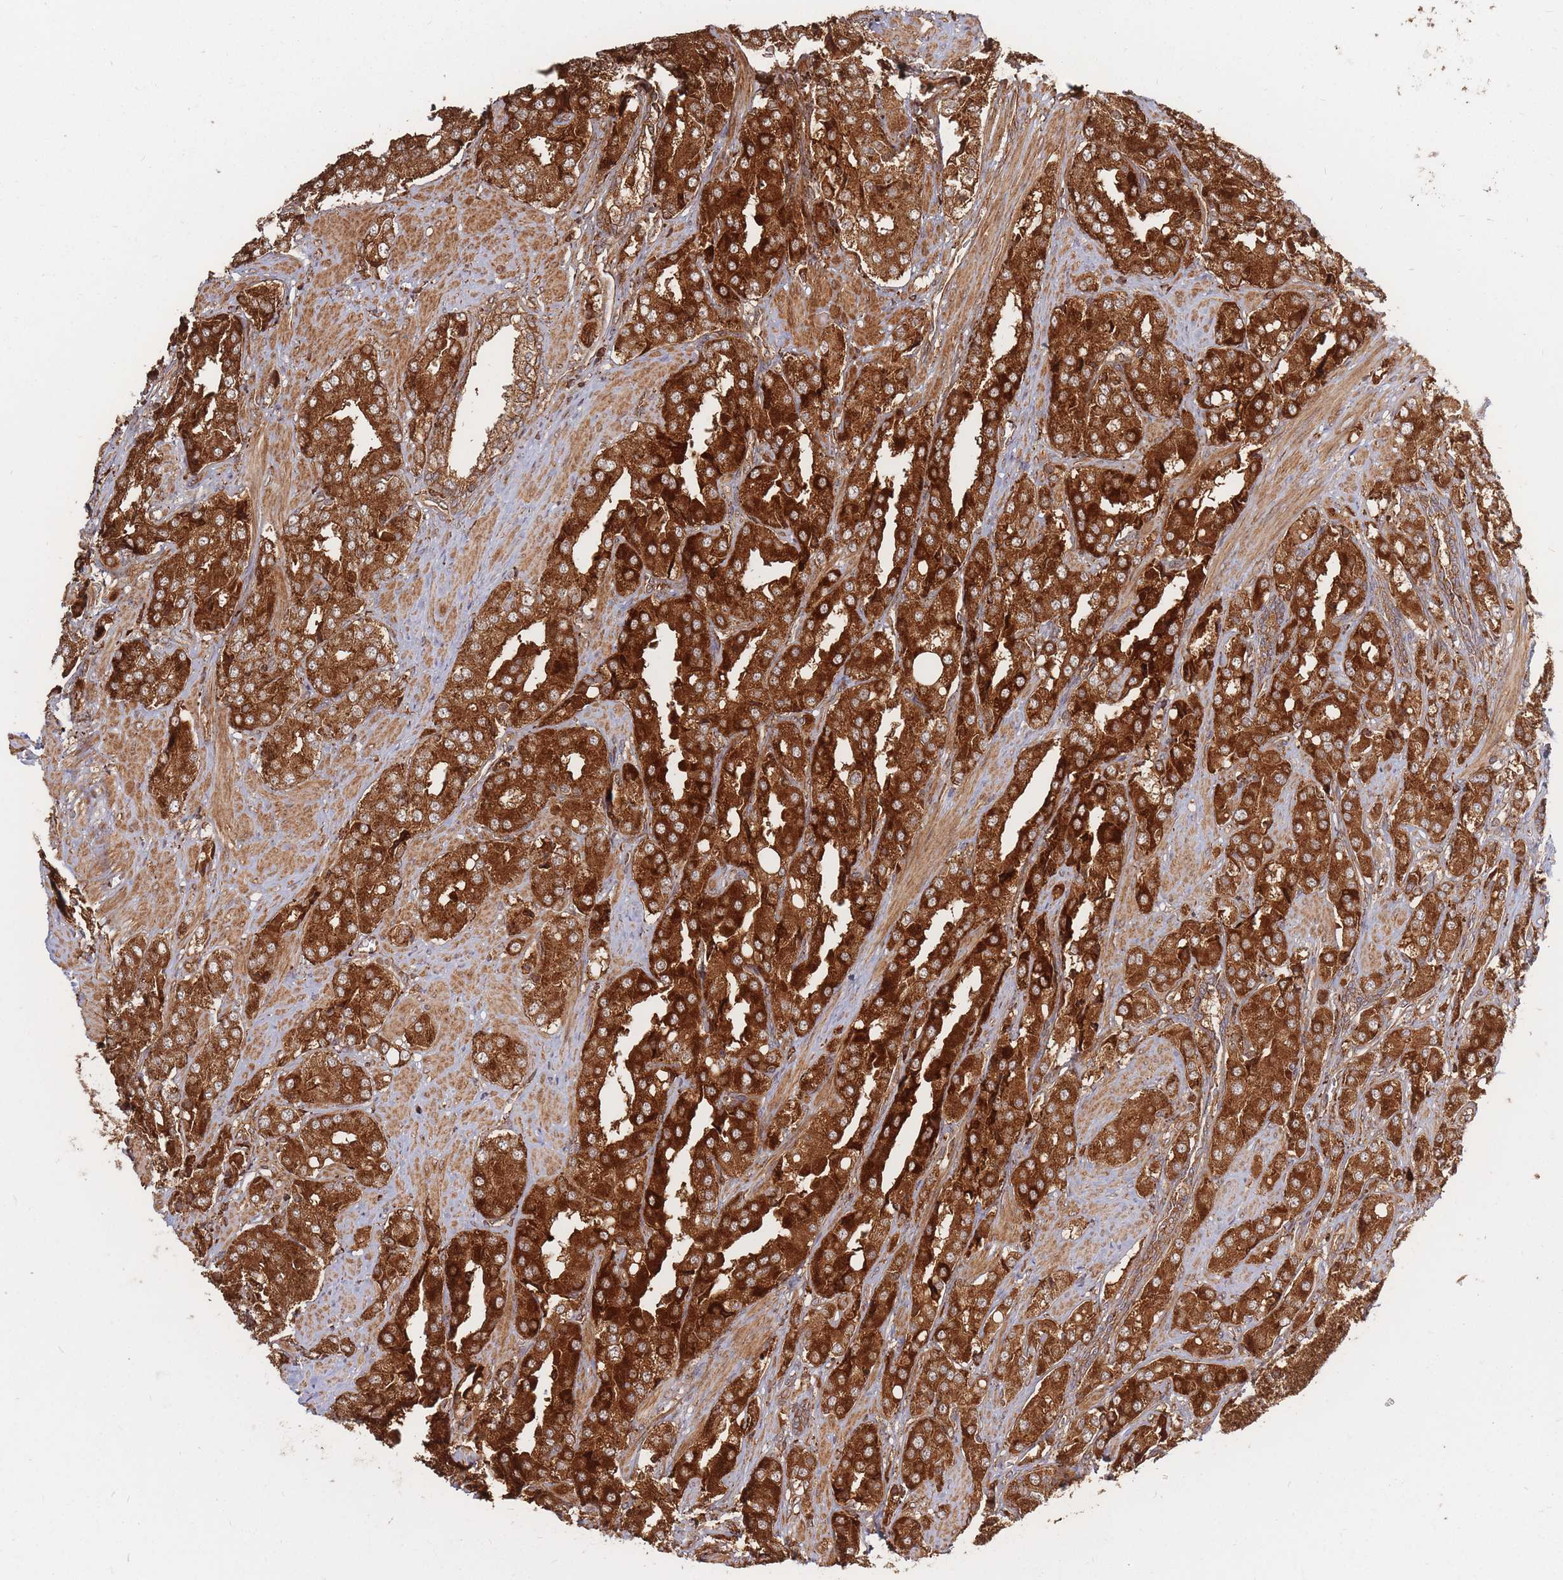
{"staining": {"intensity": "strong", "quantity": ">75%", "location": "cytoplasmic/membranous"}, "tissue": "prostate cancer", "cell_type": "Tumor cells", "image_type": "cancer", "snomed": [{"axis": "morphology", "description": "Adenocarcinoma, High grade"}, {"axis": "topography", "description": "Prostate"}], "caption": "Immunohistochemistry (IHC) (DAB (3,3'-diaminobenzidine)) staining of adenocarcinoma (high-grade) (prostate) reveals strong cytoplasmic/membranous protein staining in about >75% of tumor cells. The staining is performed using DAB (3,3'-diaminobenzidine) brown chromogen to label protein expression. The nuclei are counter-stained blue using hematoxylin.", "gene": "RASSF2", "patient": {"sex": "male", "age": 71}}